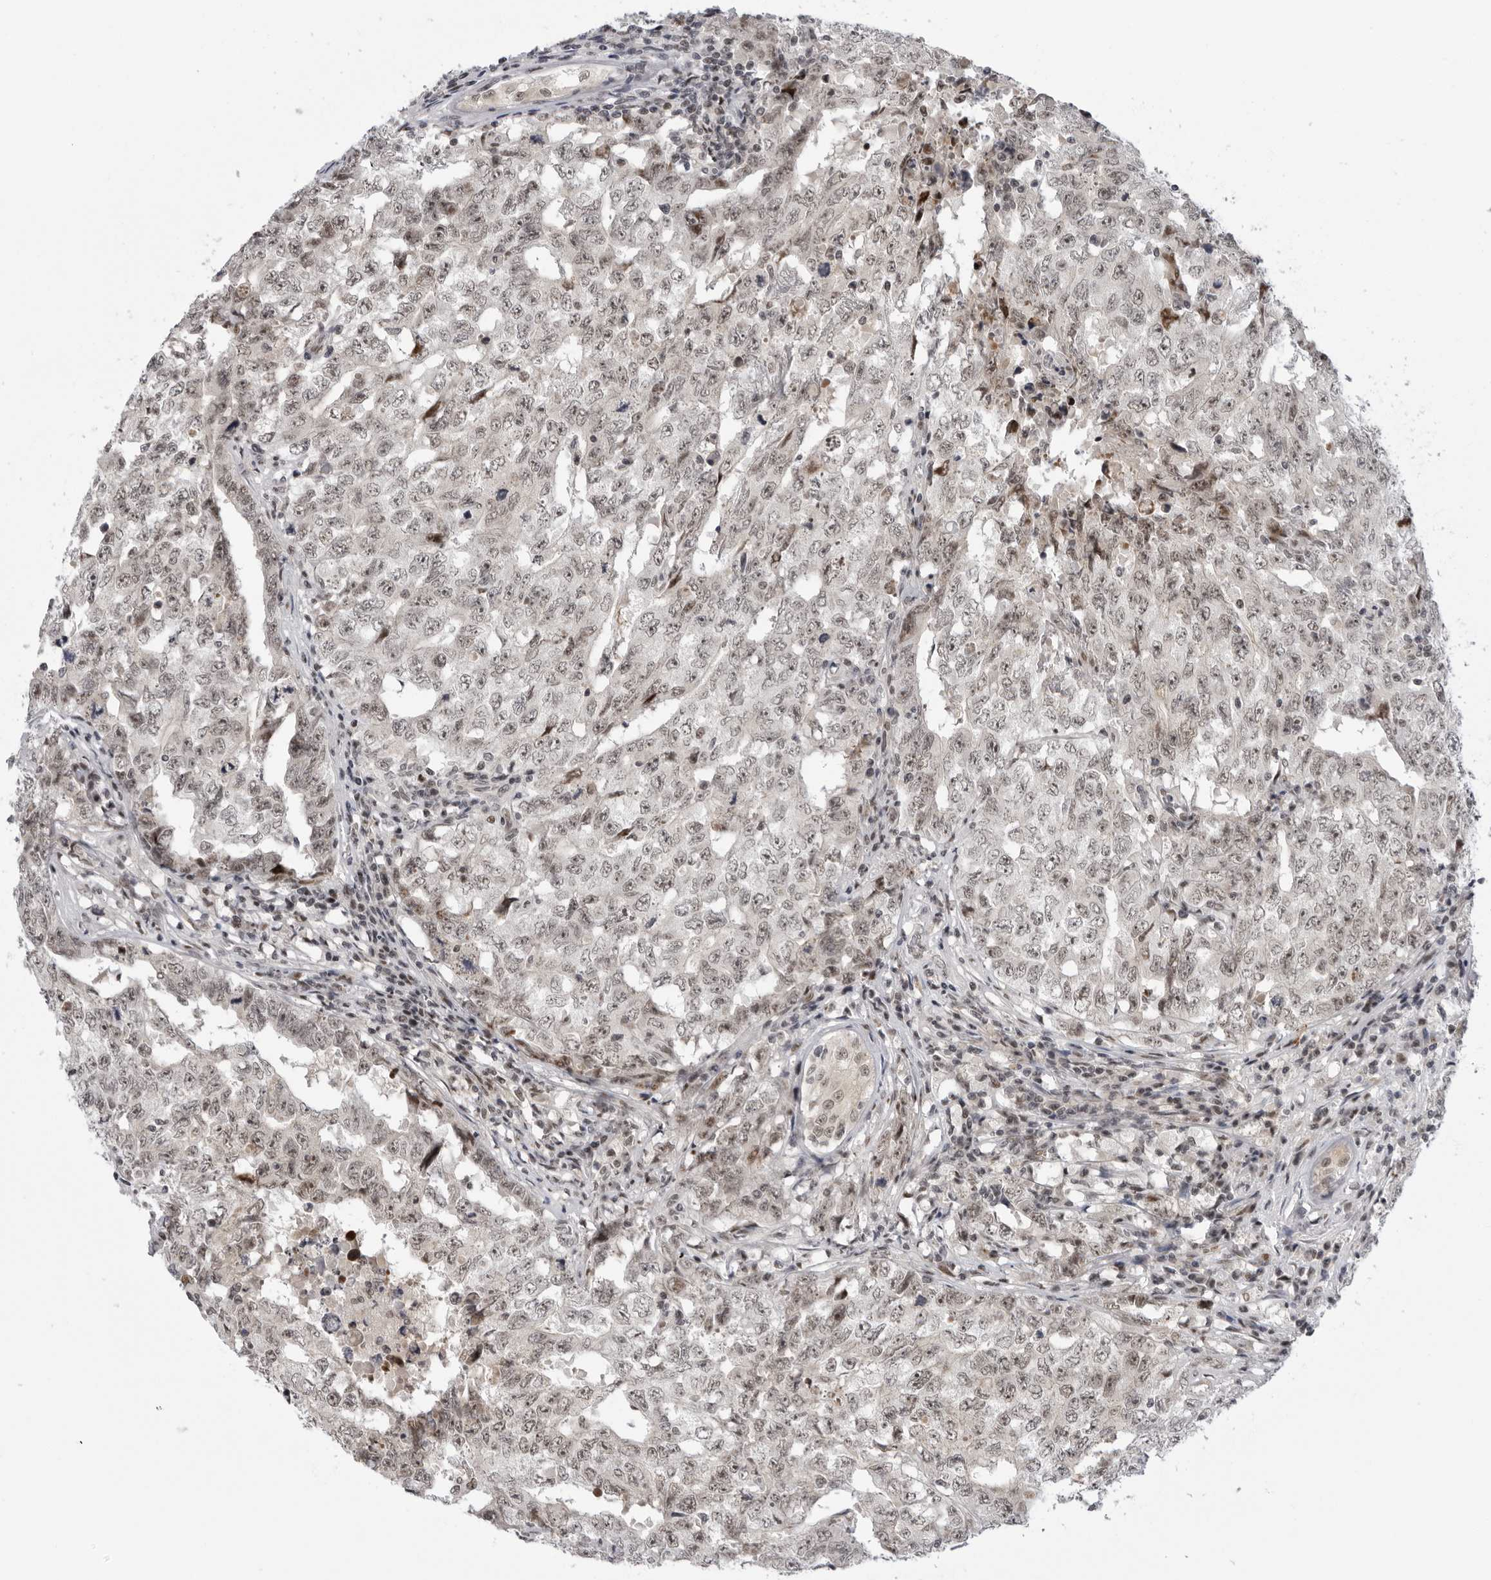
{"staining": {"intensity": "weak", "quantity": ">75%", "location": "nuclear"}, "tissue": "testis cancer", "cell_type": "Tumor cells", "image_type": "cancer", "snomed": [{"axis": "morphology", "description": "Carcinoma, Embryonal, NOS"}, {"axis": "topography", "description": "Testis"}], "caption": "This image reveals immunohistochemistry (IHC) staining of testis embryonal carcinoma, with low weak nuclear positivity in approximately >75% of tumor cells.", "gene": "ALPK2", "patient": {"sex": "male", "age": 26}}